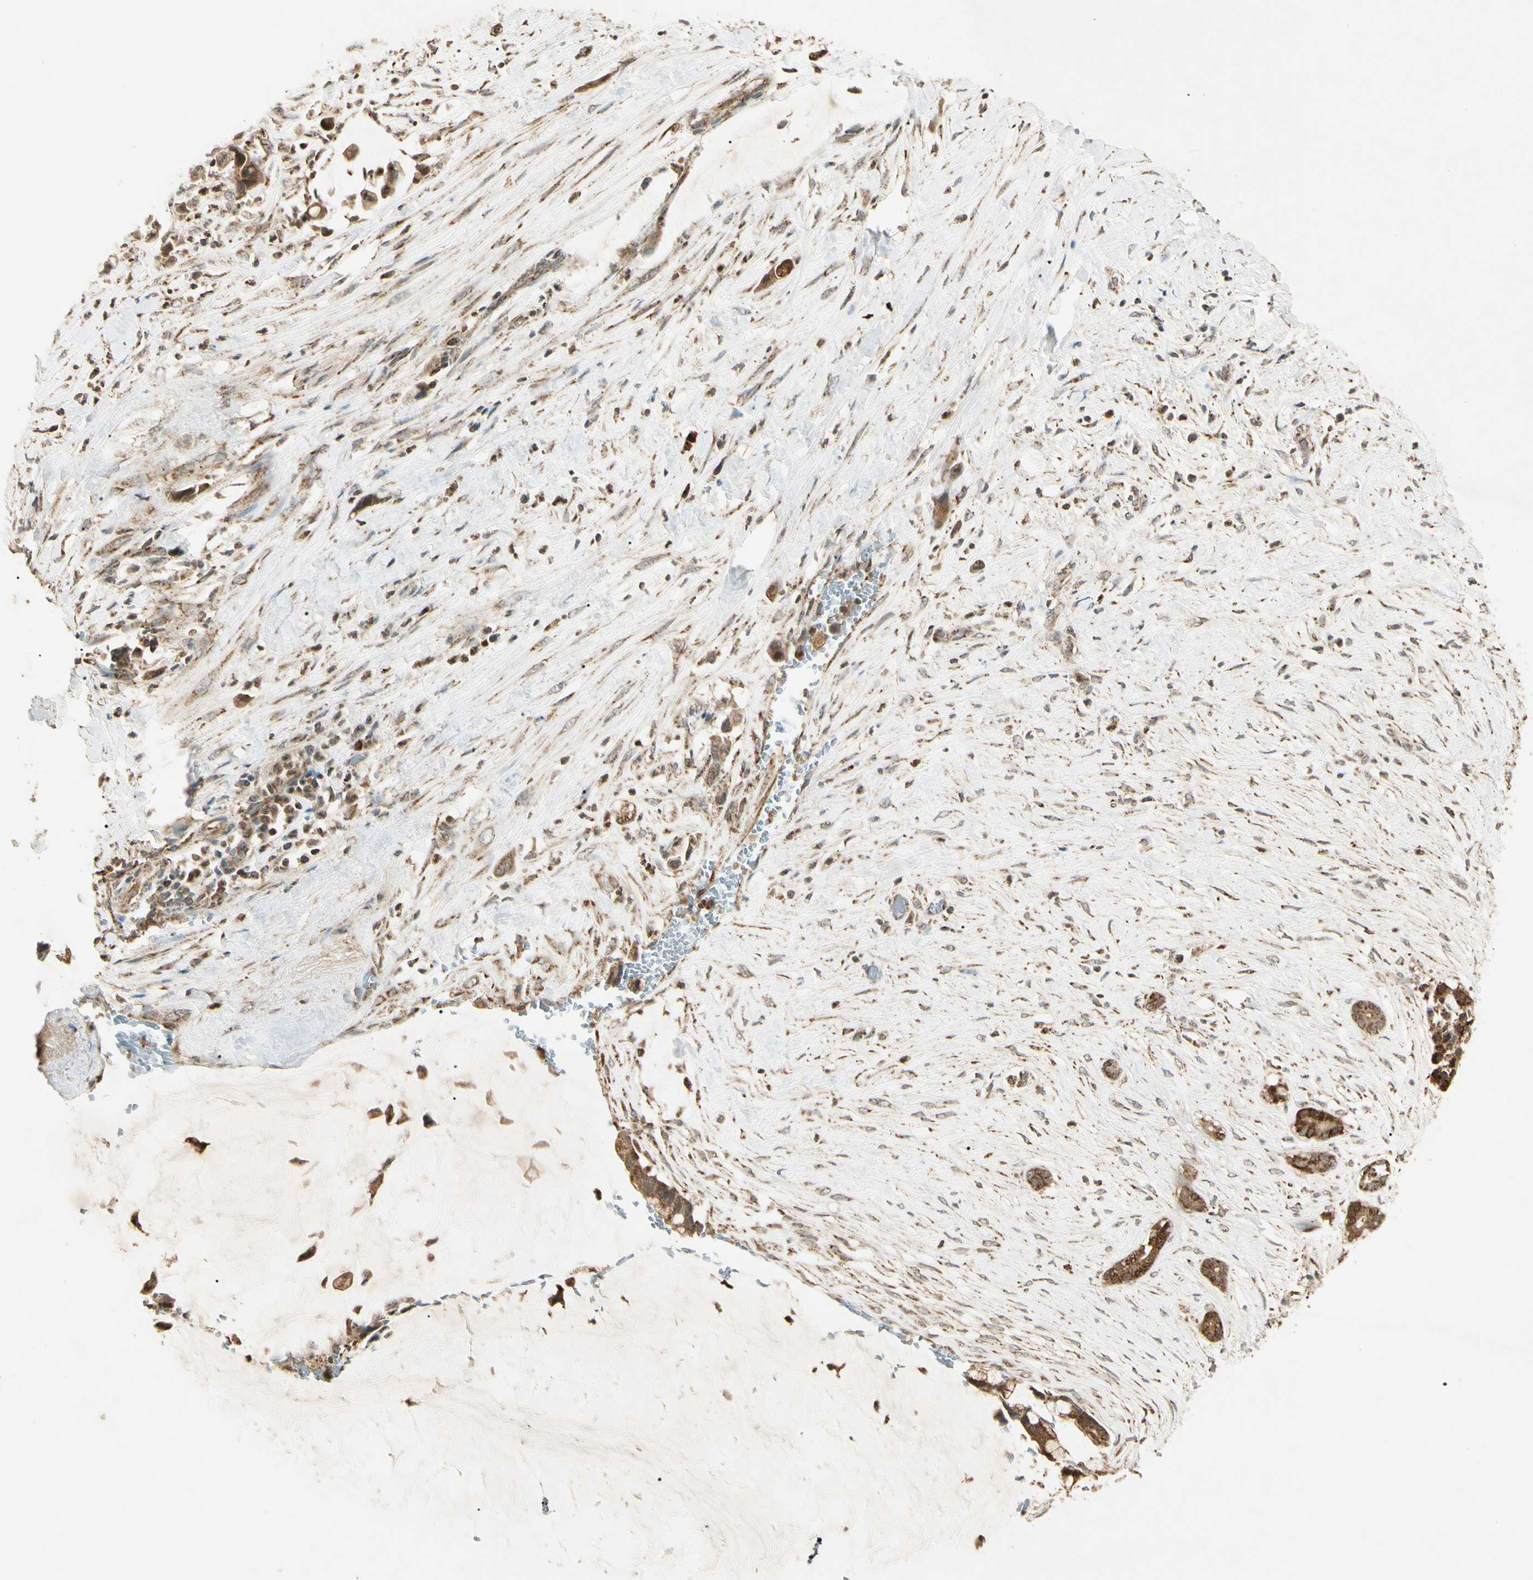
{"staining": {"intensity": "moderate", "quantity": ">75%", "location": "cytoplasmic/membranous"}, "tissue": "pancreatic cancer", "cell_type": "Tumor cells", "image_type": "cancer", "snomed": [{"axis": "morphology", "description": "Adenocarcinoma, NOS"}, {"axis": "topography", "description": "Pancreas"}], "caption": "Immunohistochemical staining of pancreatic adenocarcinoma exhibits medium levels of moderate cytoplasmic/membranous staining in approximately >75% of tumor cells.", "gene": "PRDX5", "patient": {"sex": "male", "age": 41}}